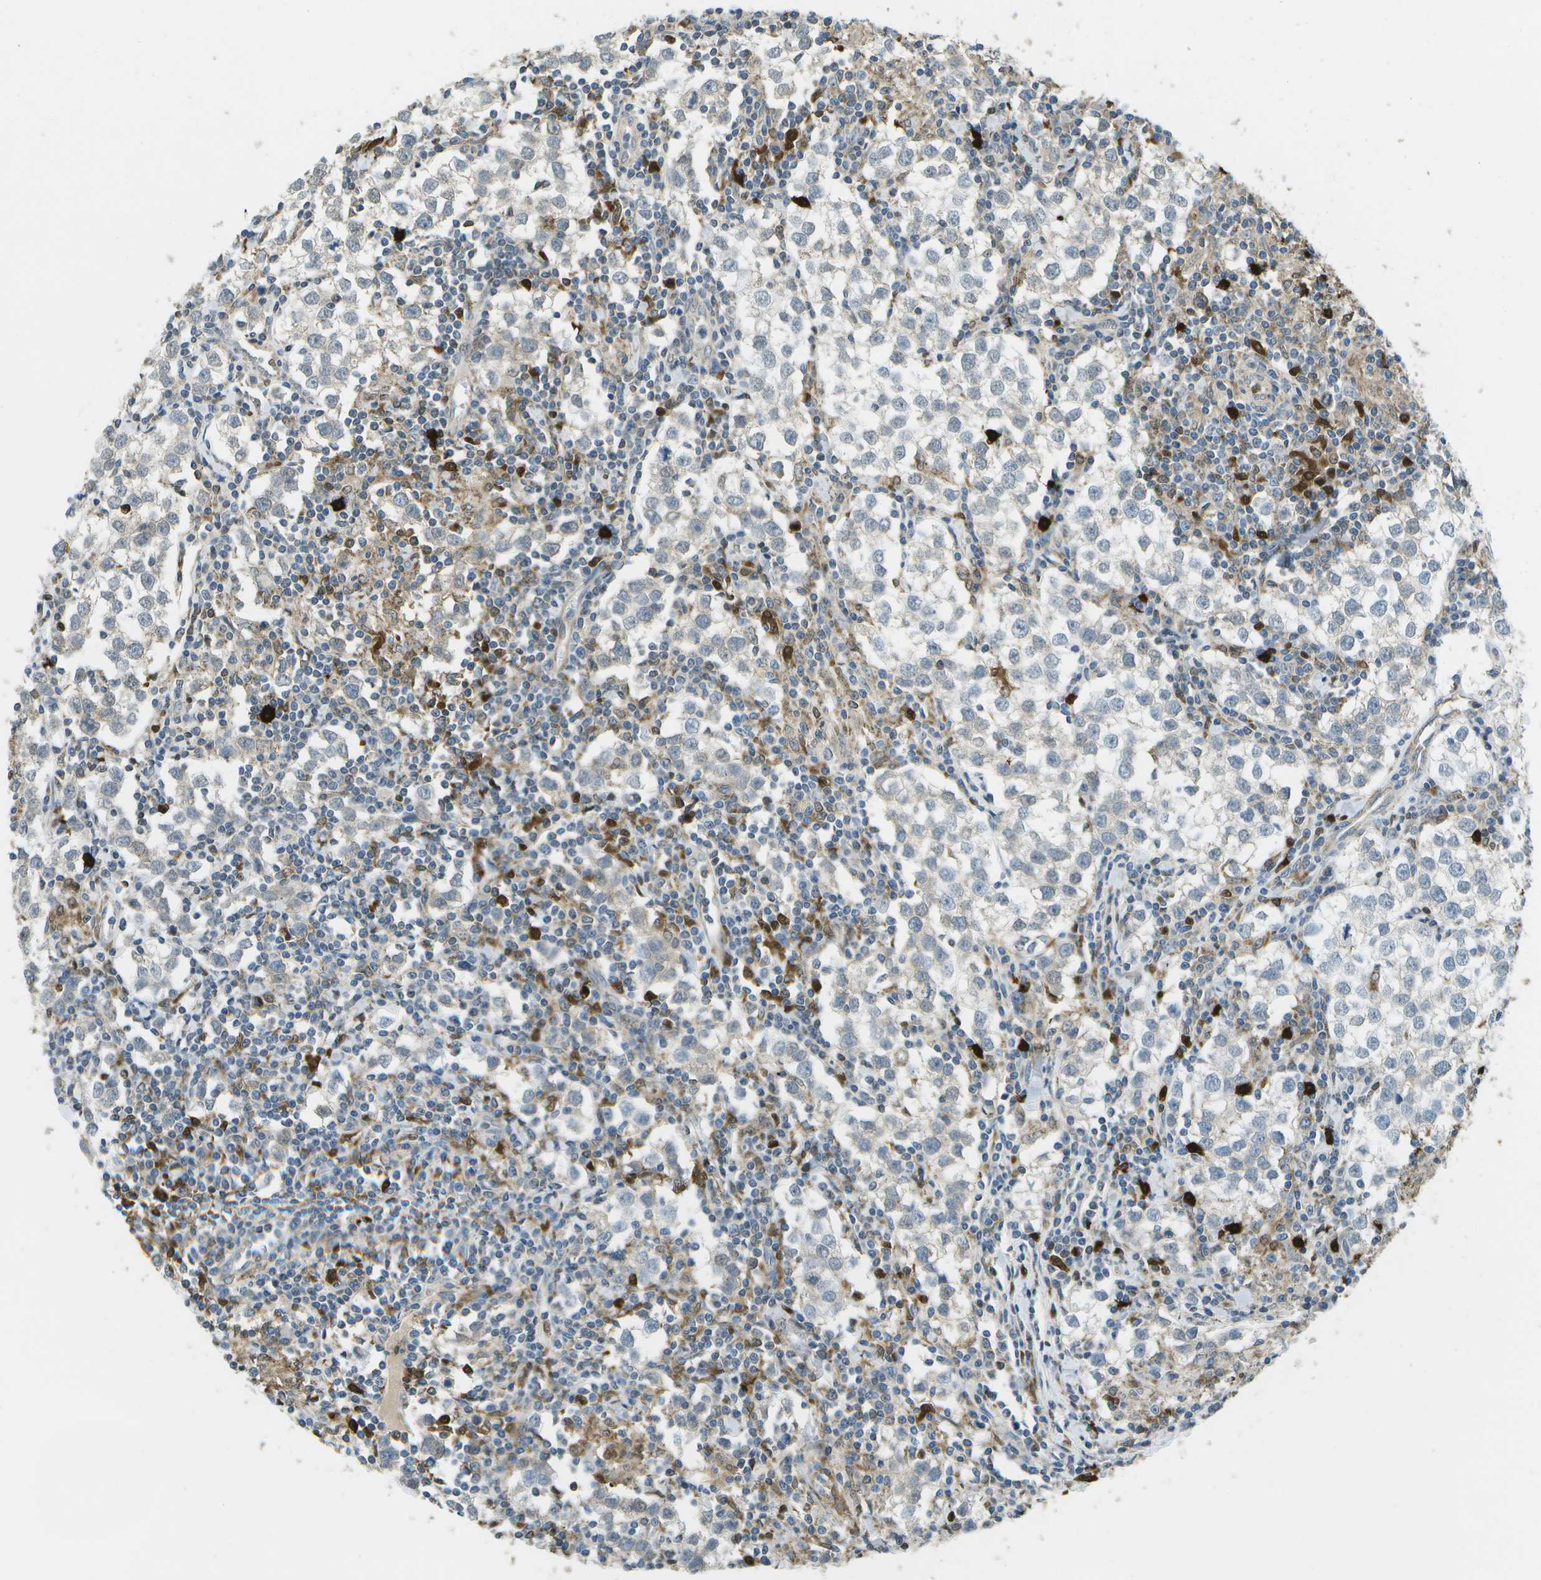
{"staining": {"intensity": "weak", "quantity": "<25%", "location": "cytoplasmic/membranous"}, "tissue": "testis cancer", "cell_type": "Tumor cells", "image_type": "cancer", "snomed": [{"axis": "morphology", "description": "Seminoma, NOS"}, {"axis": "morphology", "description": "Carcinoma, Embryonal, NOS"}, {"axis": "topography", "description": "Testis"}], "caption": "Seminoma (testis) stained for a protein using immunohistochemistry (IHC) demonstrates no expression tumor cells.", "gene": "CACHD1", "patient": {"sex": "male", "age": 36}}